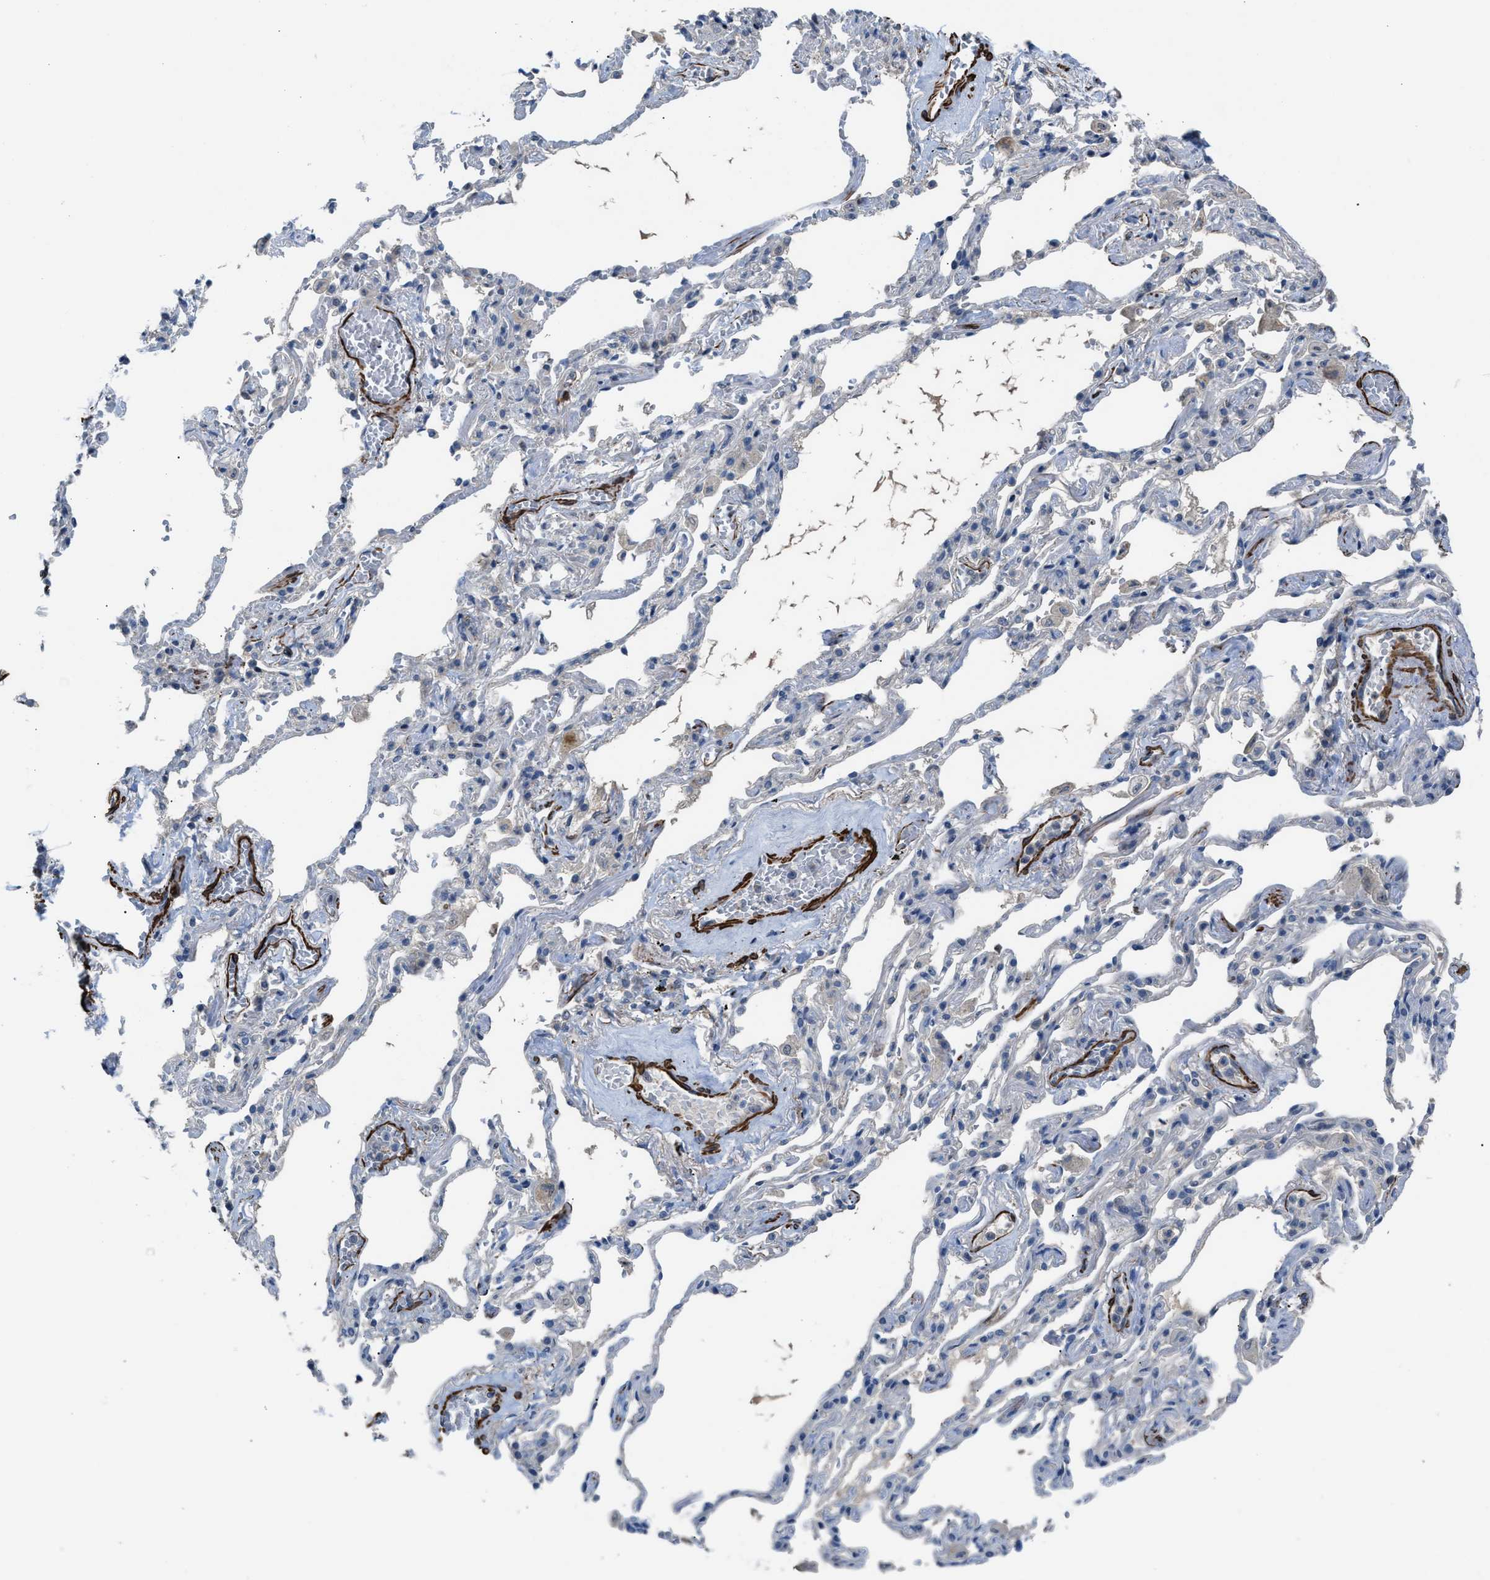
{"staining": {"intensity": "moderate", "quantity": ">75%", "location": "cytoplasmic/membranous"}, "tissue": "adipose tissue", "cell_type": "Adipocytes", "image_type": "normal", "snomed": [{"axis": "morphology", "description": "Normal tissue, NOS"}, {"axis": "topography", "description": "Cartilage tissue"}, {"axis": "topography", "description": "Lung"}], "caption": "A high-resolution image shows IHC staining of normal adipose tissue, which displays moderate cytoplasmic/membranous expression in about >75% of adipocytes. Ihc stains the protein in brown and the nuclei are stained blue.", "gene": "NQO2", "patient": {"sex": "female", "age": 77}}